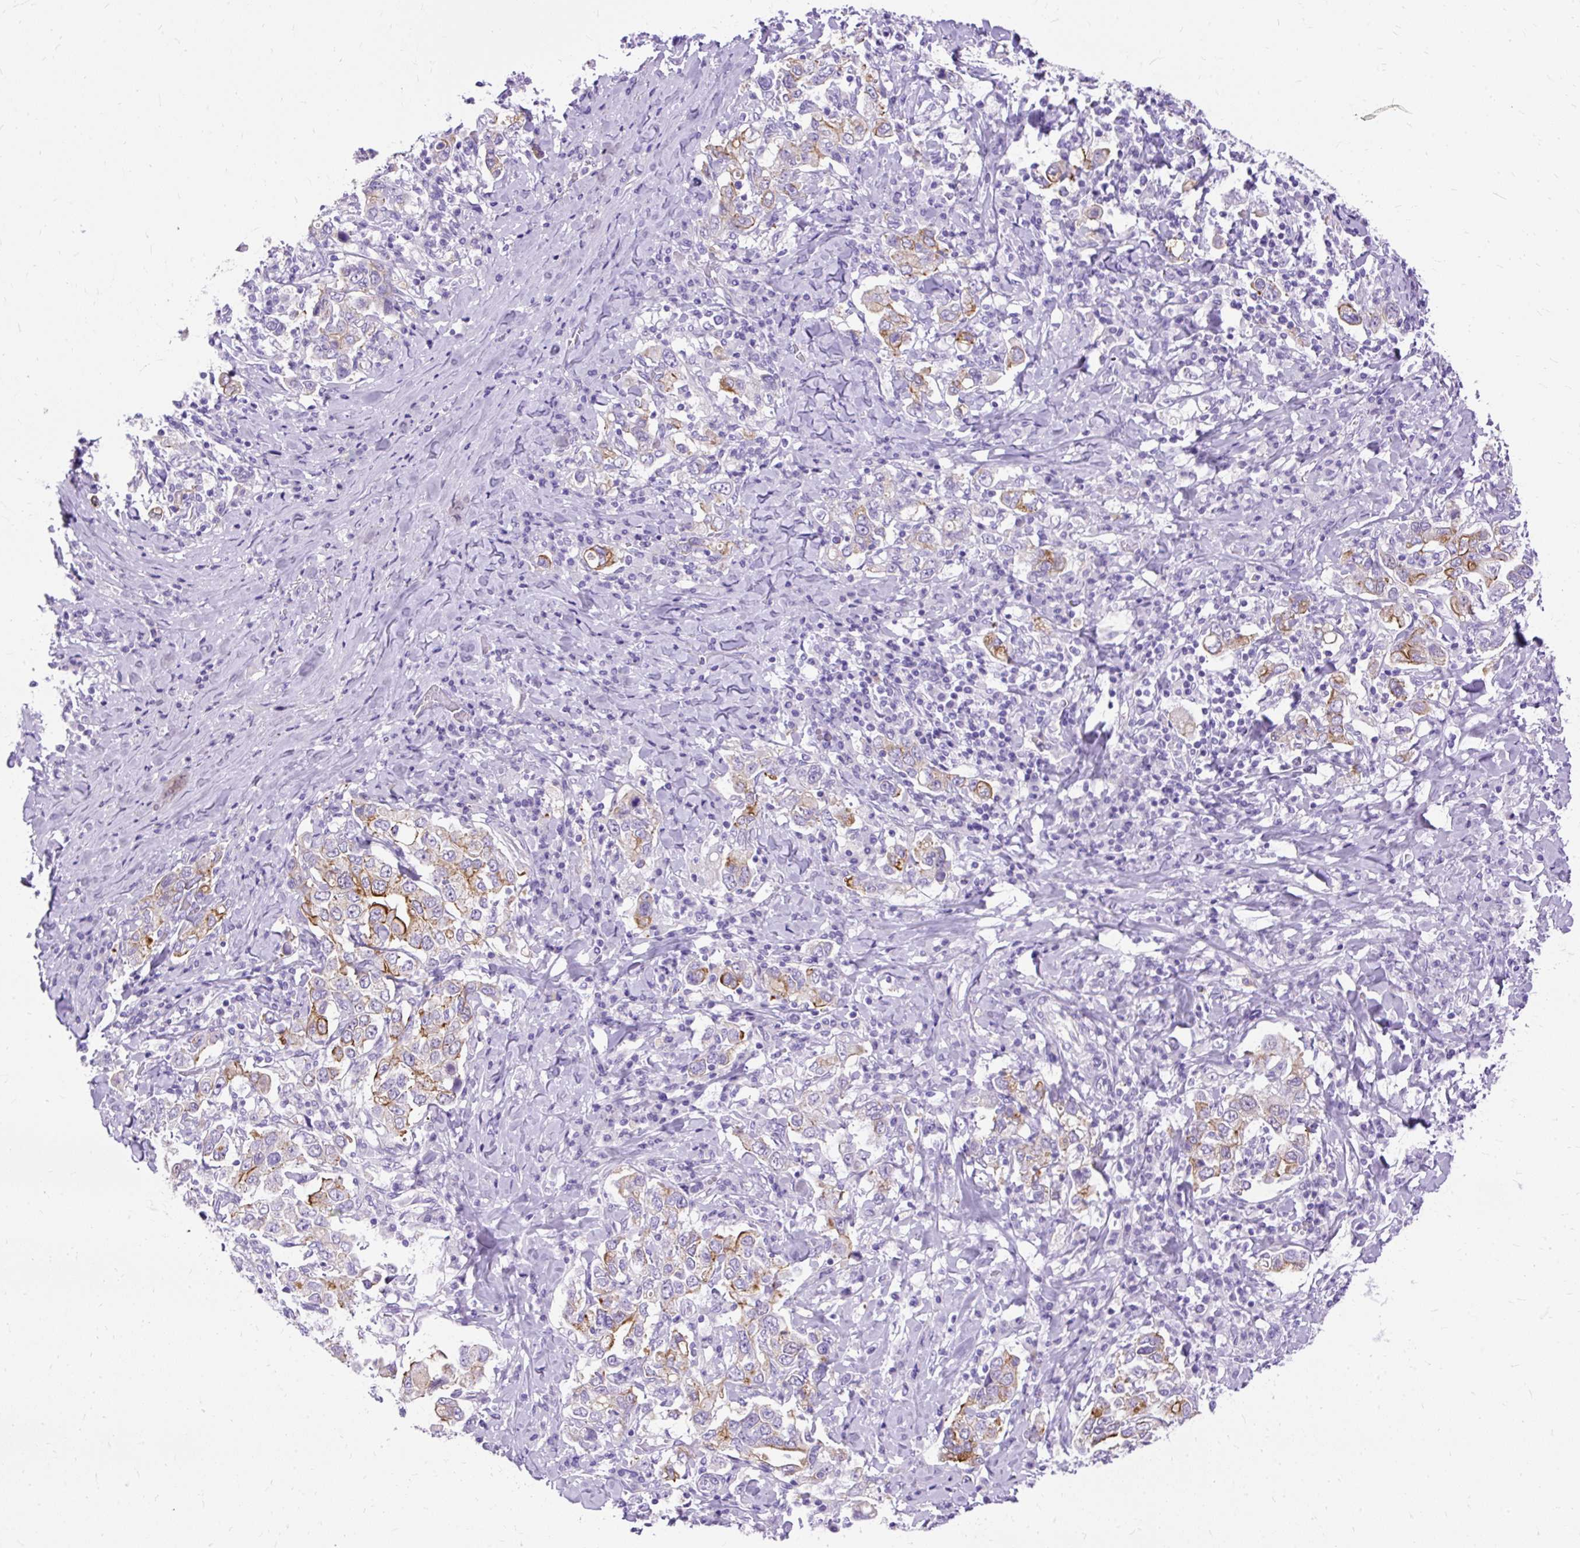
{"staining": {"intensity": "moderate", "quantity": "<25%", "location": "cytoplasmic/membranous"}, "tissue": "stomach cancer", "cell_type": "Tumor cells", "image_type": "cancer", "snomed": [{"axis": "morphology", "description": "Adenocarcinoma, NOS"}, {"axis": "topography", "description": "Stomach, upper"}], "caption": "A micrograph of adenocarcinoma (stomach) stained for a protein demonstrates moderate cytoplasmic/membranous brown staining in tumor cells.", "gene": "MYO6", "patient": {"sex": "male", "age": 62}}